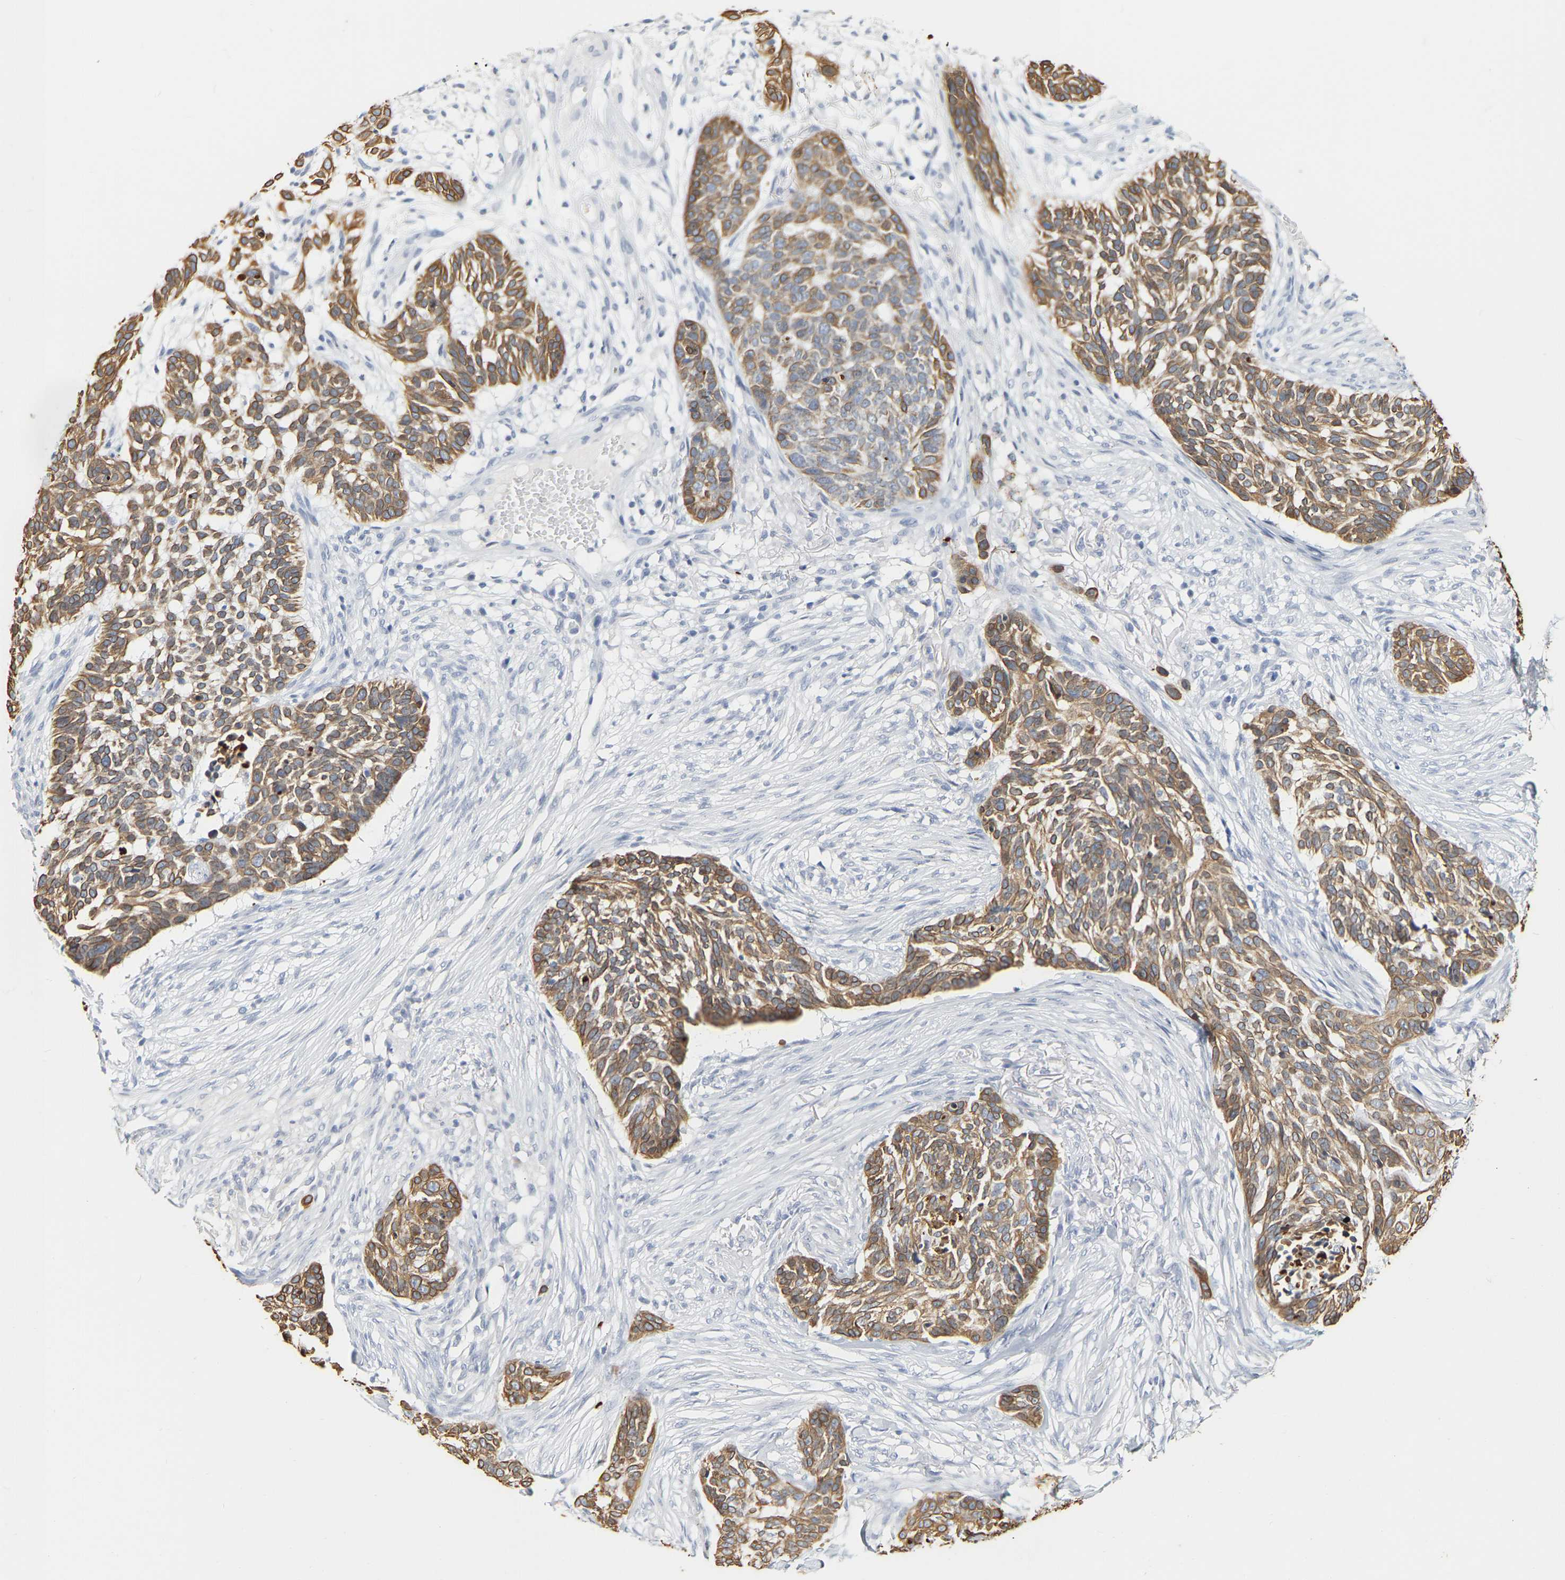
{"staining": {"intensity": "moderate", "quantity": ">75%", "location": "cytoplasmic/membranous"}, "tissue": "skin cancer", "cell_type": "Tumor cells", "image_type": "cancer", "snomed": [{"axis": "morphology", "description": "Basal cell carcinoma"}, {"axis": "topography", "description": "Skin"}], "caption": "Protein expression by immunohistochemistry shows moderate cytoplasmic/membranous staining in about >75% of tumor cells in skin basal cell carcinoma. (Stains: DAB (3,3'-diaminobenzidine) in brown, nuclei in blue, Microscopy: brightfield microscopy at high magnification).", "gene": "KRT76", "patient": {"sex": "male", "age": 85}}